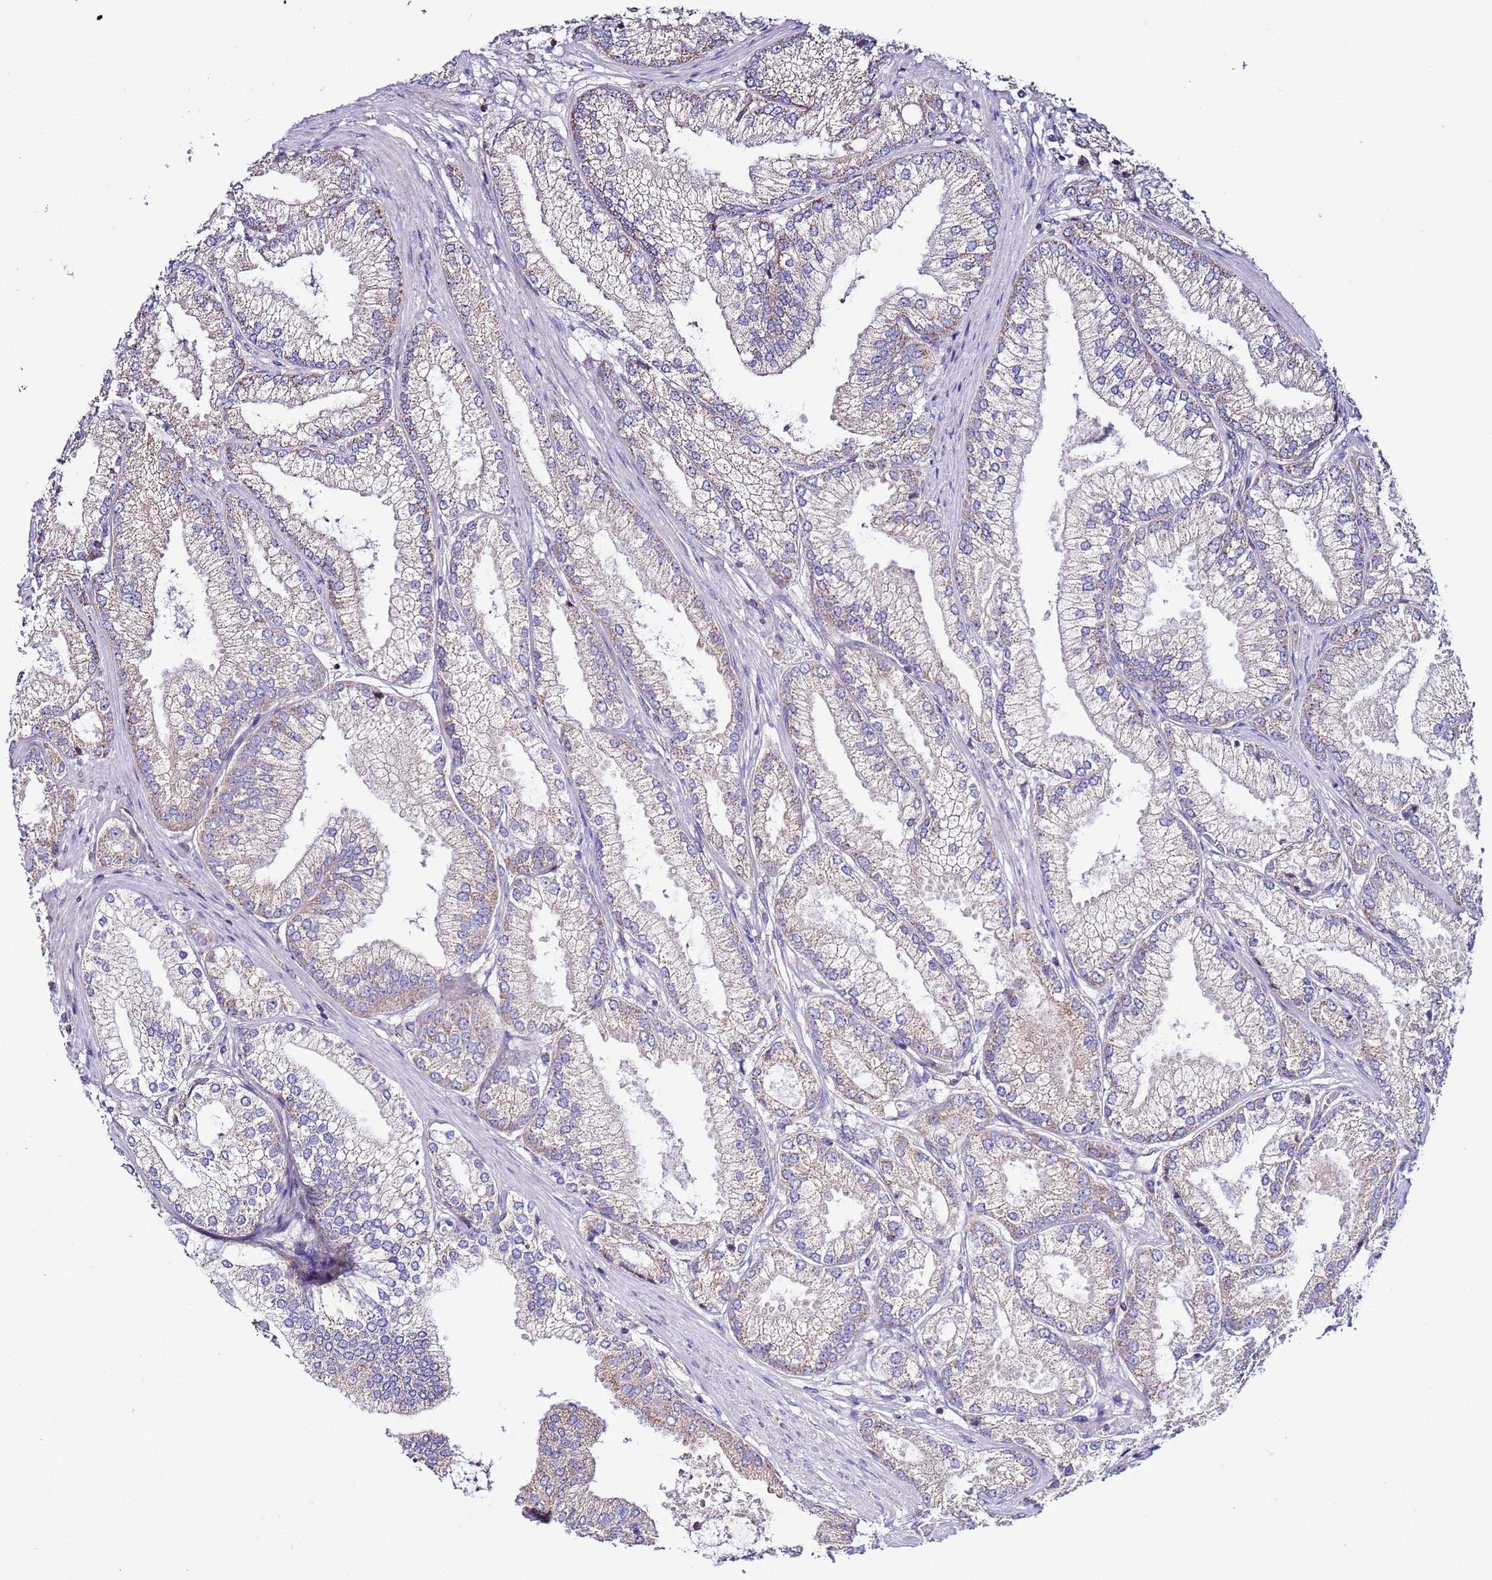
{"staining": {"intensity": "negative", "quantity": "none", "location": "none"}, "tissue": "prostate cancer", "cell_type": "Tumor cells", "image_type": "cancer", "snomed": [{"axis": "morphology", "description": "Adenocarcinoma, High grade"}, {"axis": "topography", "description": "Prostate"}], "caption": "The IHC histopathology image has no significant expression in tumor cells of prostate adenocarcinoma (high-grade) tissue.", "gene": "AHI1", "patient": {"sex": "male", "age": 71}}